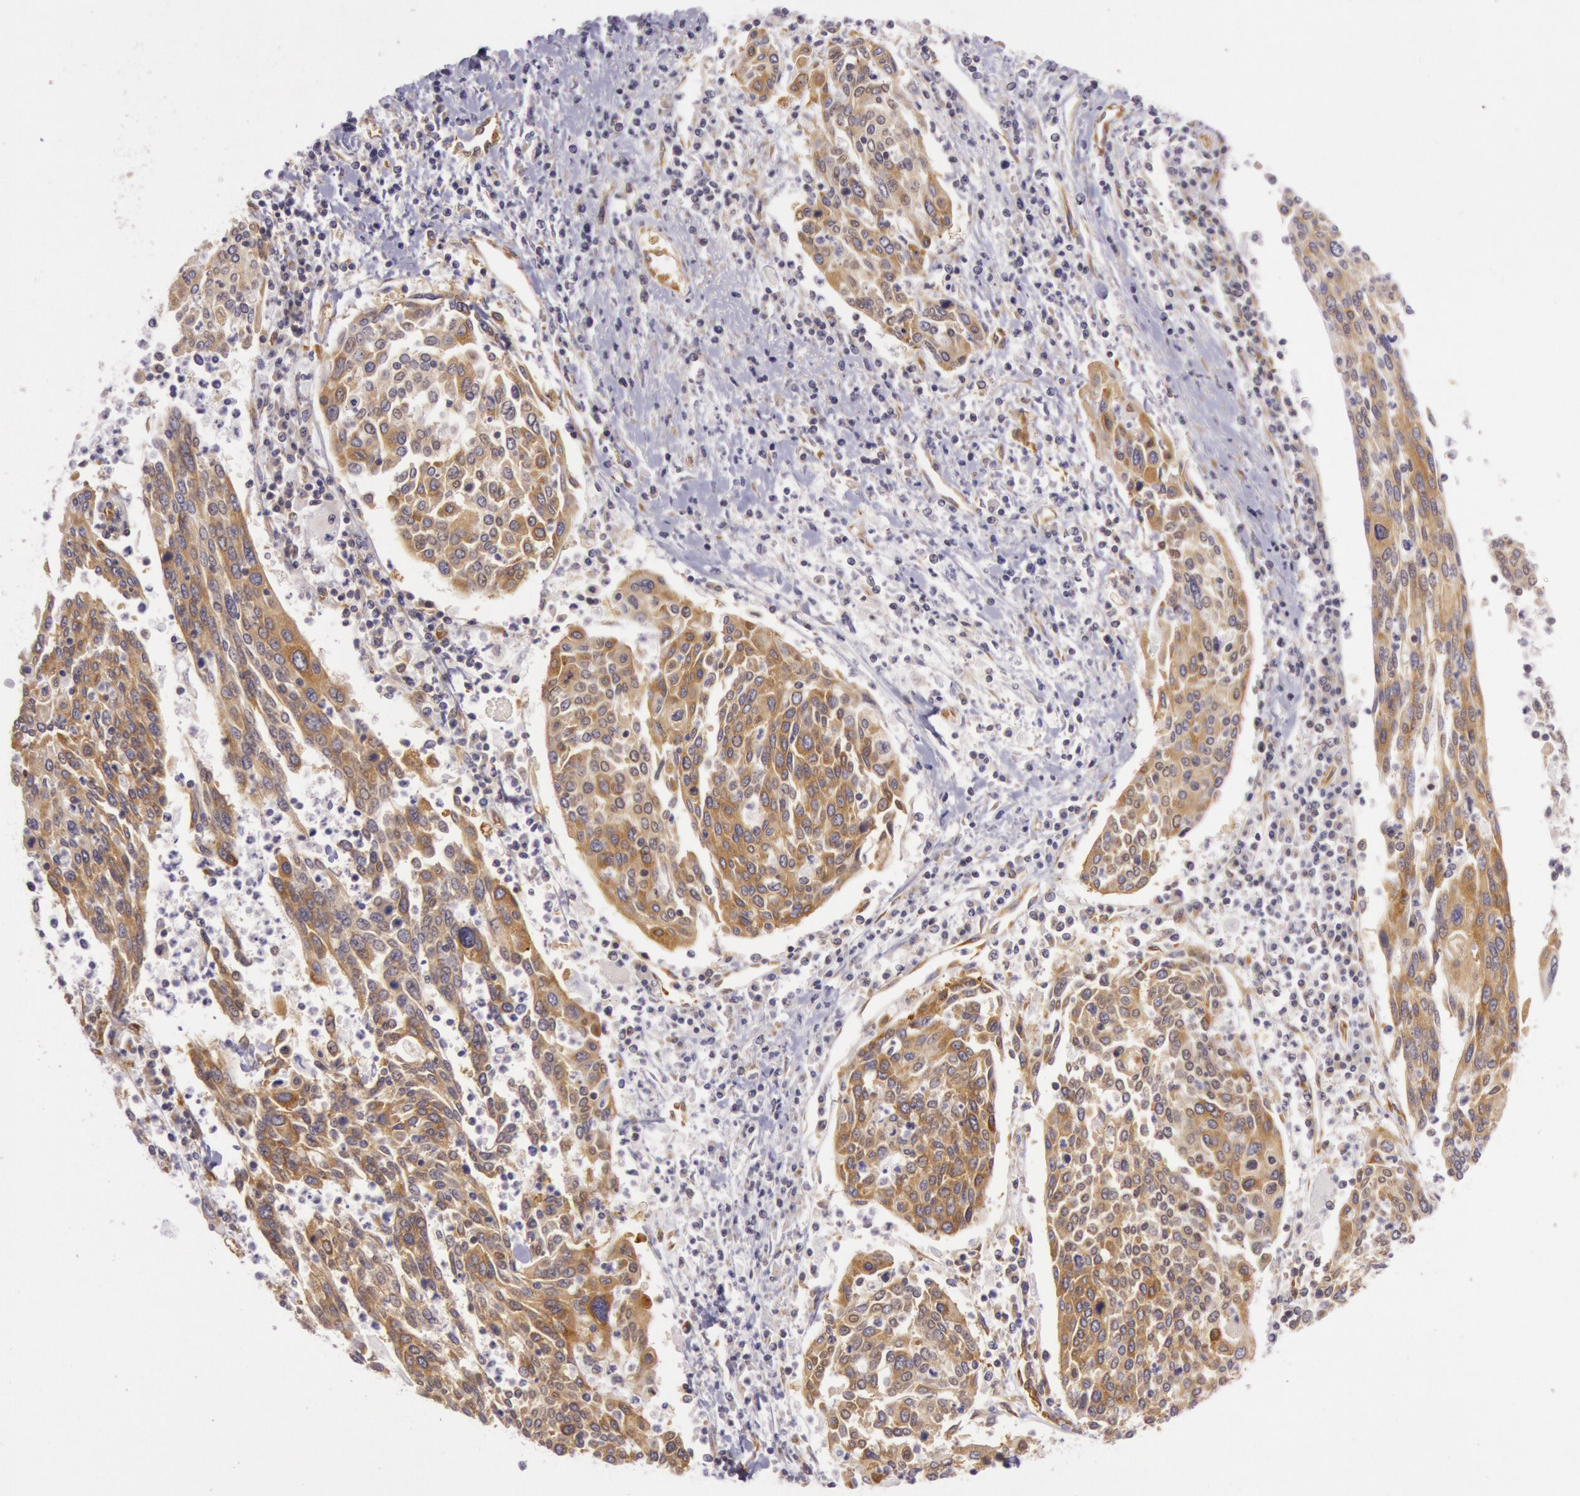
{"staining": {"intensity": "weak", "quantity": ">75%", "location": "cytoplasmic/membranous"}, "tissue": "cervical cancer", "cell_type": "Tumor cells", "image_type": "cancer", "snomed": [{"axis": "morphology", "description": "Squamous cell carcinoma, NOS"}, {"axis": "topography", "description": "Cervix"}], "caption": "DAB (3,3'-diaminobenzidine) immunohistochemical staining of human cervical cancer (squamous cell carcinoma) displays weak cytoplasmic/membranous protein expression in about >75% of tumor cells.", "gene": "CHUK", "patient": {"sex": "female", "age": 40}}